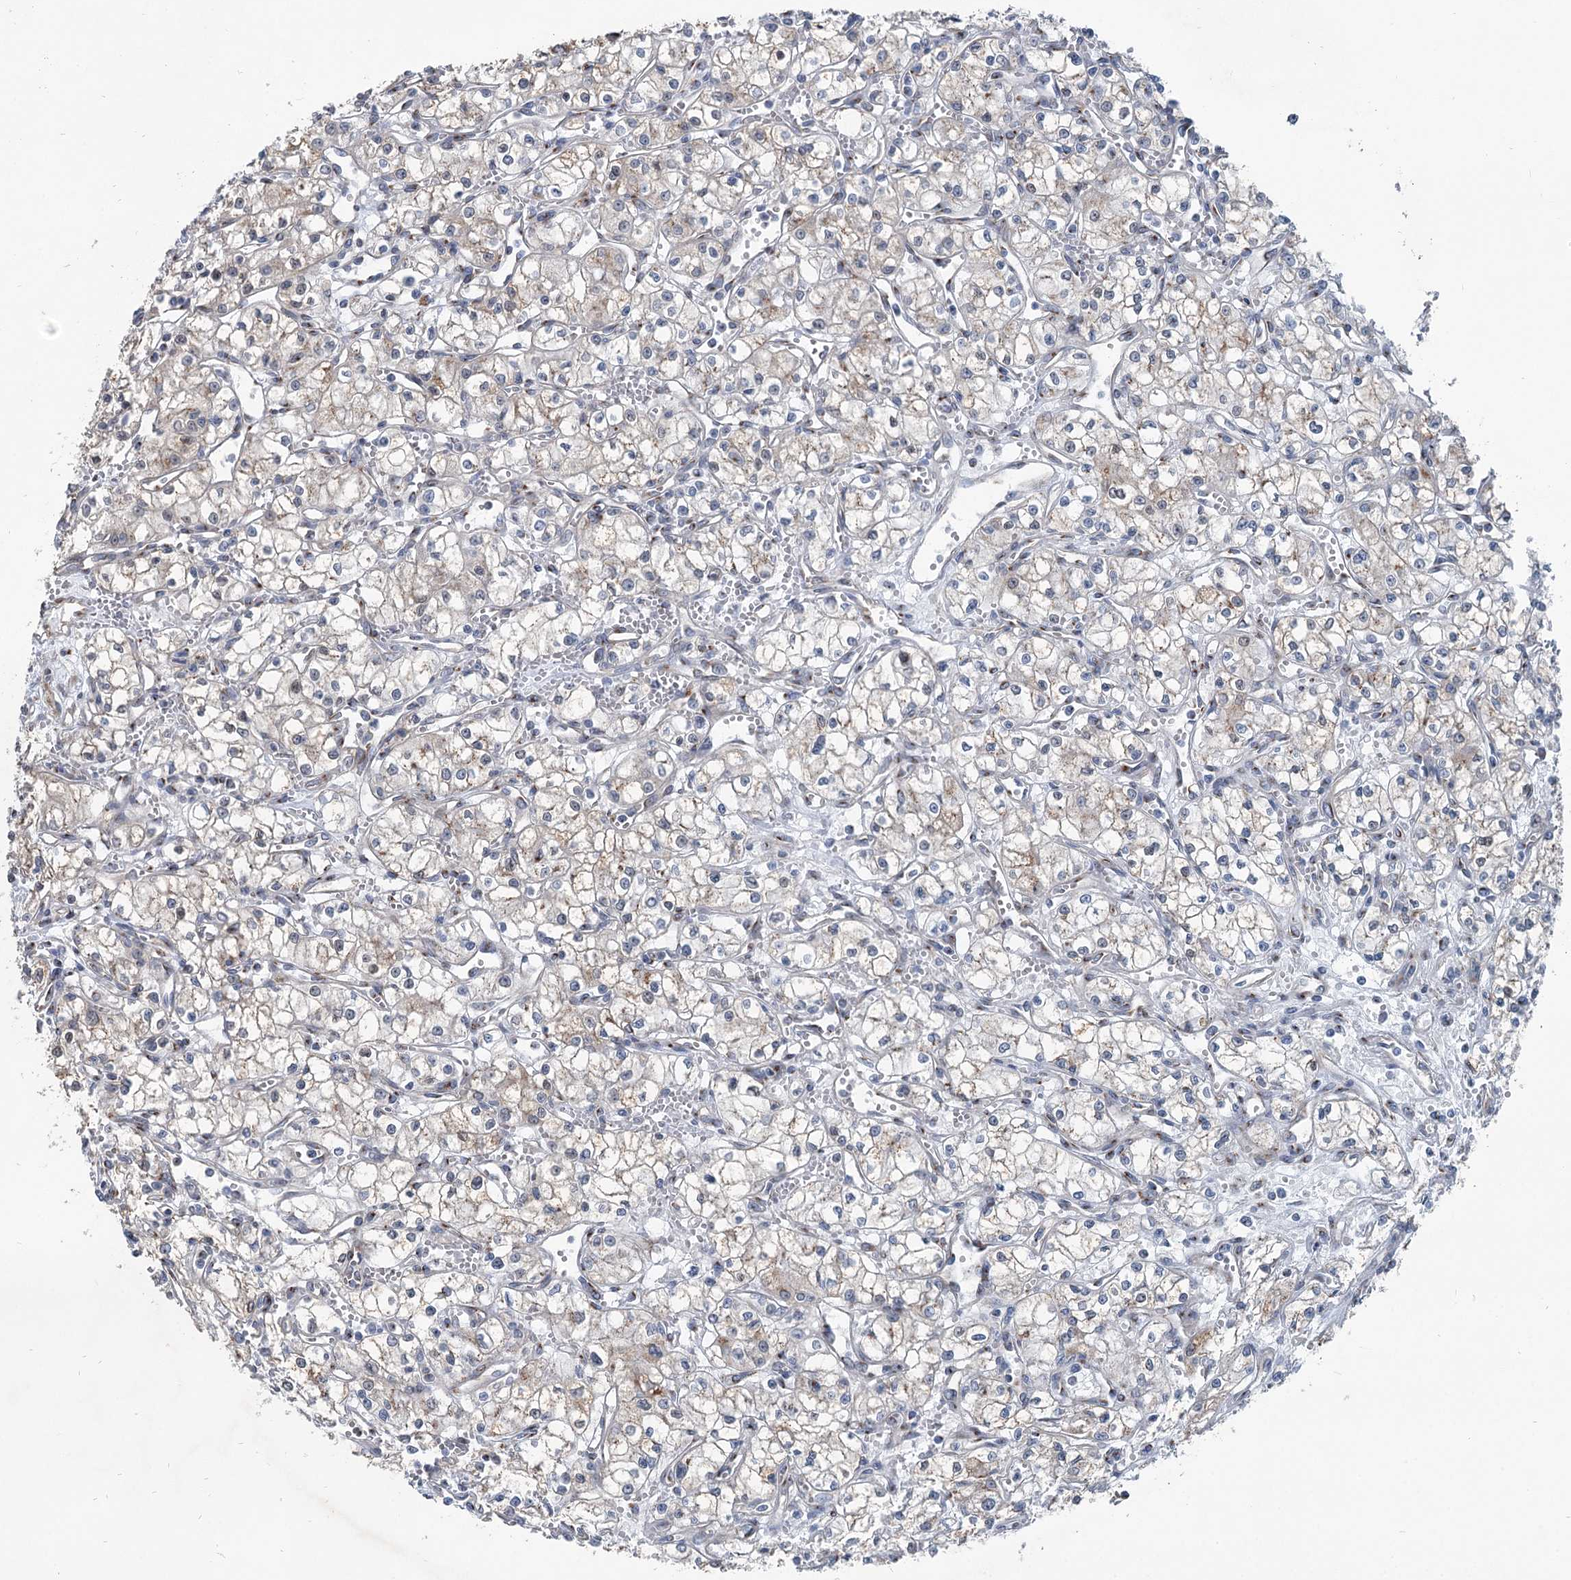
{"staining": {"intensity": "weak", "quantity": "25%-75%", "location": "cytoplasmic/membranous"}, "tissue": "renal cancer", "cell_type": "Tumor cells", "image_type": "cancer", "snomed": [{"axis": "morphology", "description": "Adenocarcinoma, NOS"}, {"axis": "topography", "description": "Kidney"}], "caption": "Brown immunohistochemical staining in renal adenocarcinoma shows weak cytoplasmic/membranous staining in approximately 25%-75% of tumor cells. (IHC, brightfield microscopy, high magnification).", "gene": "ITIH5", "patient": {"sex": "male", "age": 59}}